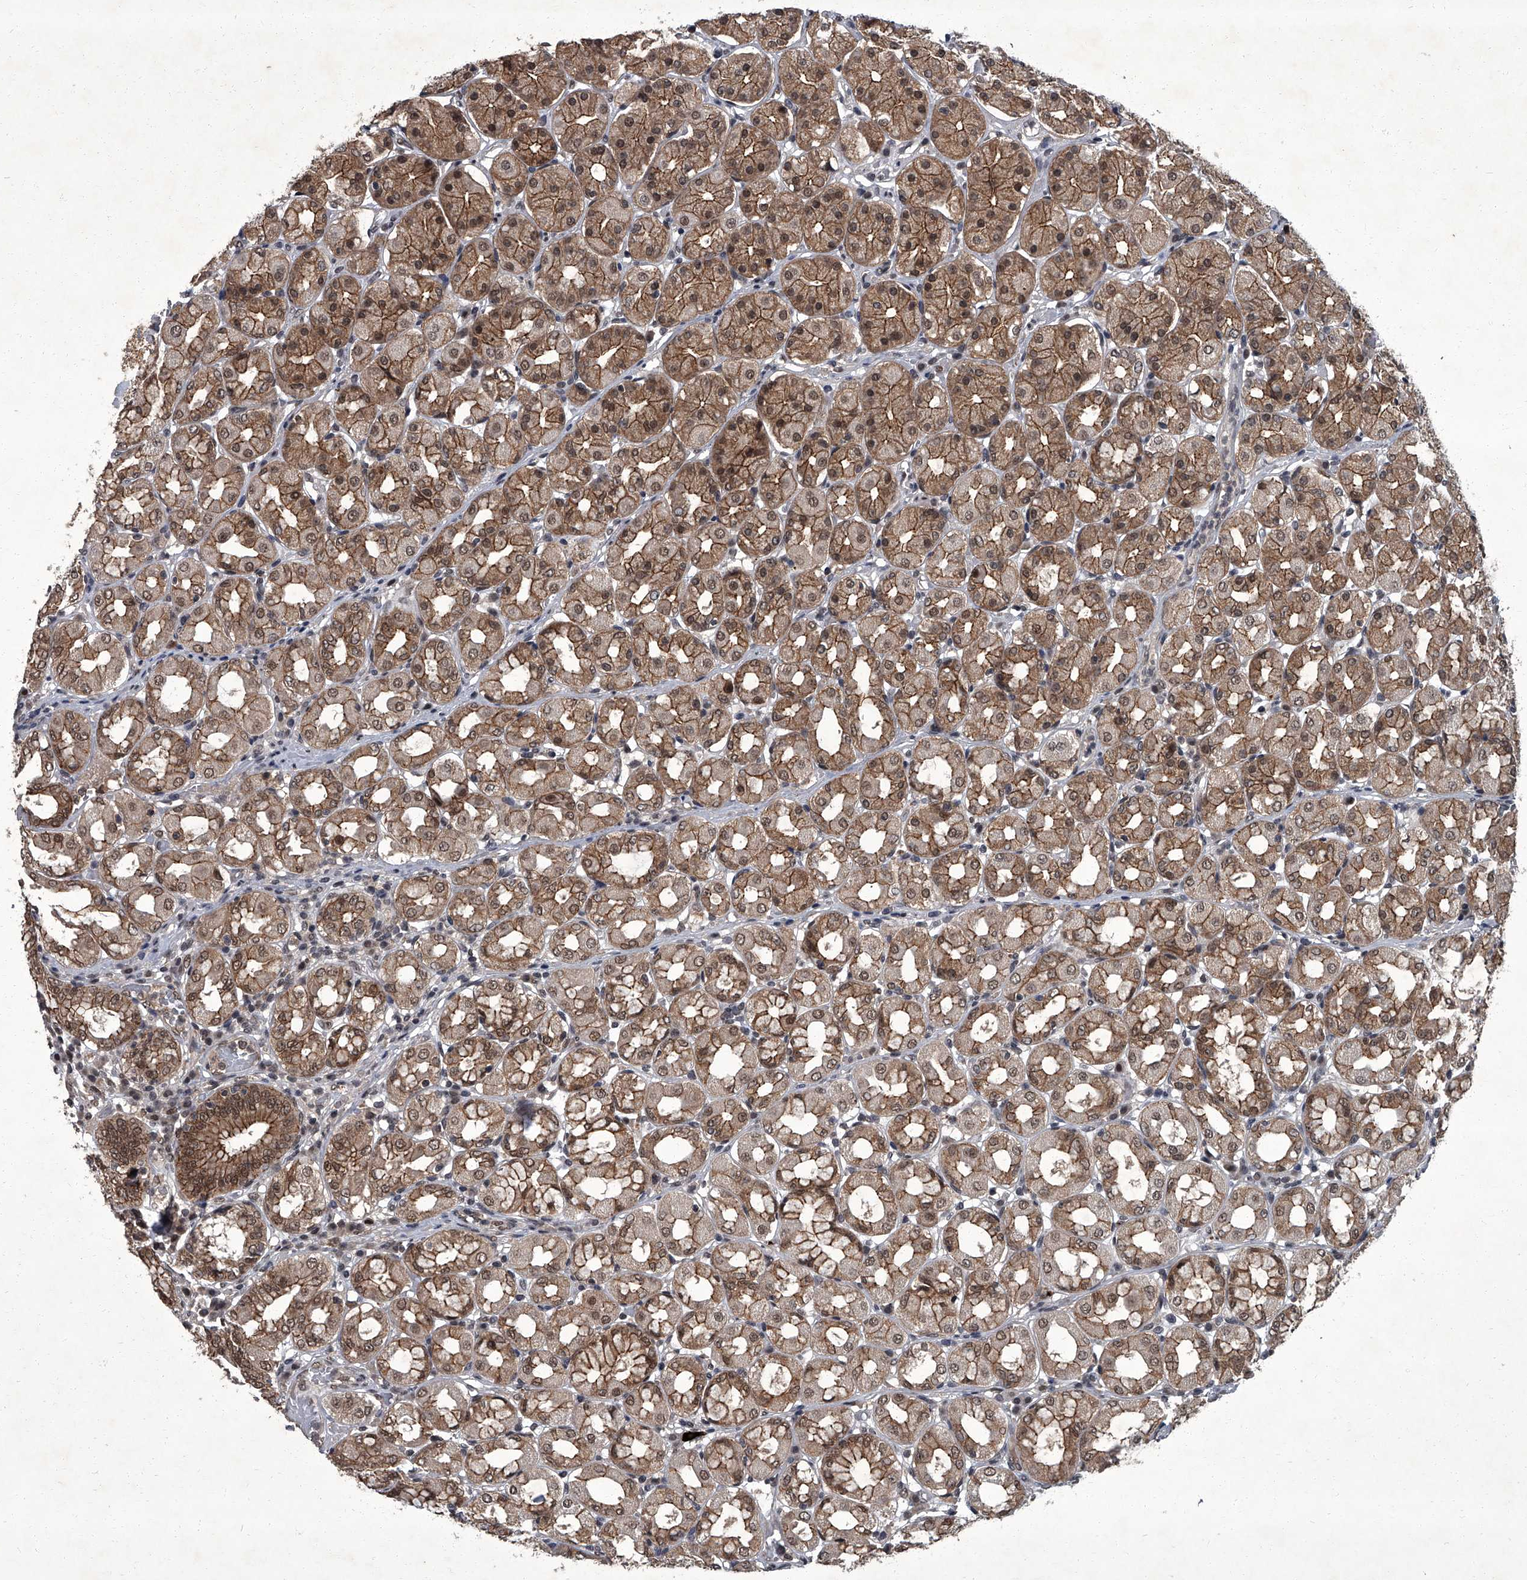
{"staining": {"intensity": "moderate", "quantity": ">75%", "location": "cytoplasmic/membranous,nuclear"}, "tissue": "stomach", "cell_type": "Glandular cells", "image_type": "normal", "snomed": [{"axis": "morphology", "description": "Normal tissue, NOS"}, {"axis": "topography", "description": "Stomach"}, {"axis": "topography", "description": "Stomach, lower"}], "caption": "Immunohistochemical staining of normal human stomach reveals medium levels of moderate cytoplasmic/membranous,nuclear expression in about >75% of glandular cells.", "gene": "ZNF518B", "patient": {"sex": "female", "age": 56}}